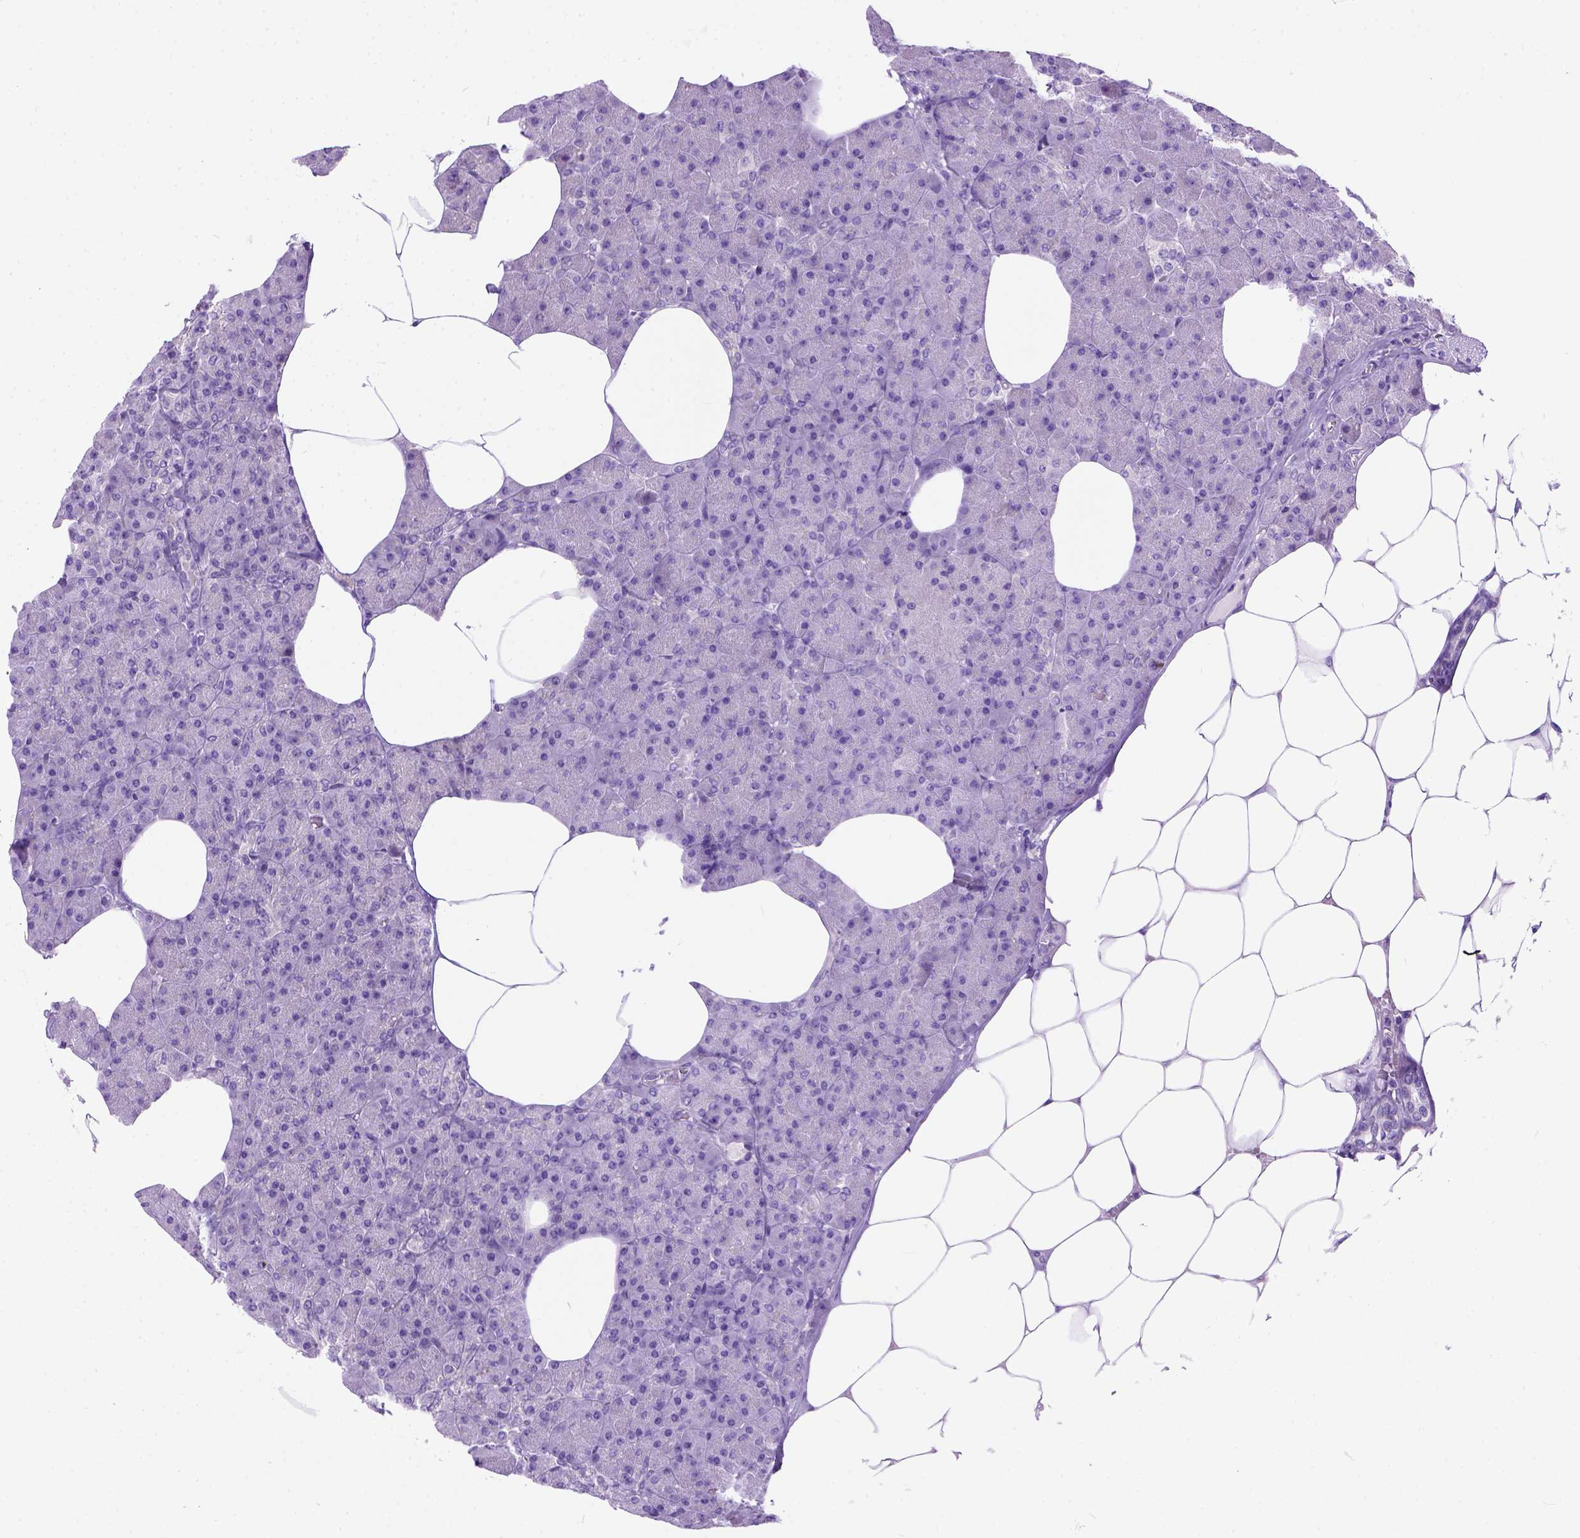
{"staining": {"intensity": "negative", "quantity": "none", "location": "none"}, "tissue": "pancreas", "cell_type": "Exocrine glandular cells", "image_type": "normal", "snomed": [{"axis": "morphology", "description": "Normal tissue, NOS"}, {"axis": "topography", "description": "Pancreas"}], "caption": "A histopathology image of human pancreas is negative for staining in exocrine glandular cells. (DAB immunohistochemistry (IHC) with hematoxylin counter stain).", "gene": "ODAD3", "patient": {"sex": "female", "age": 45}}